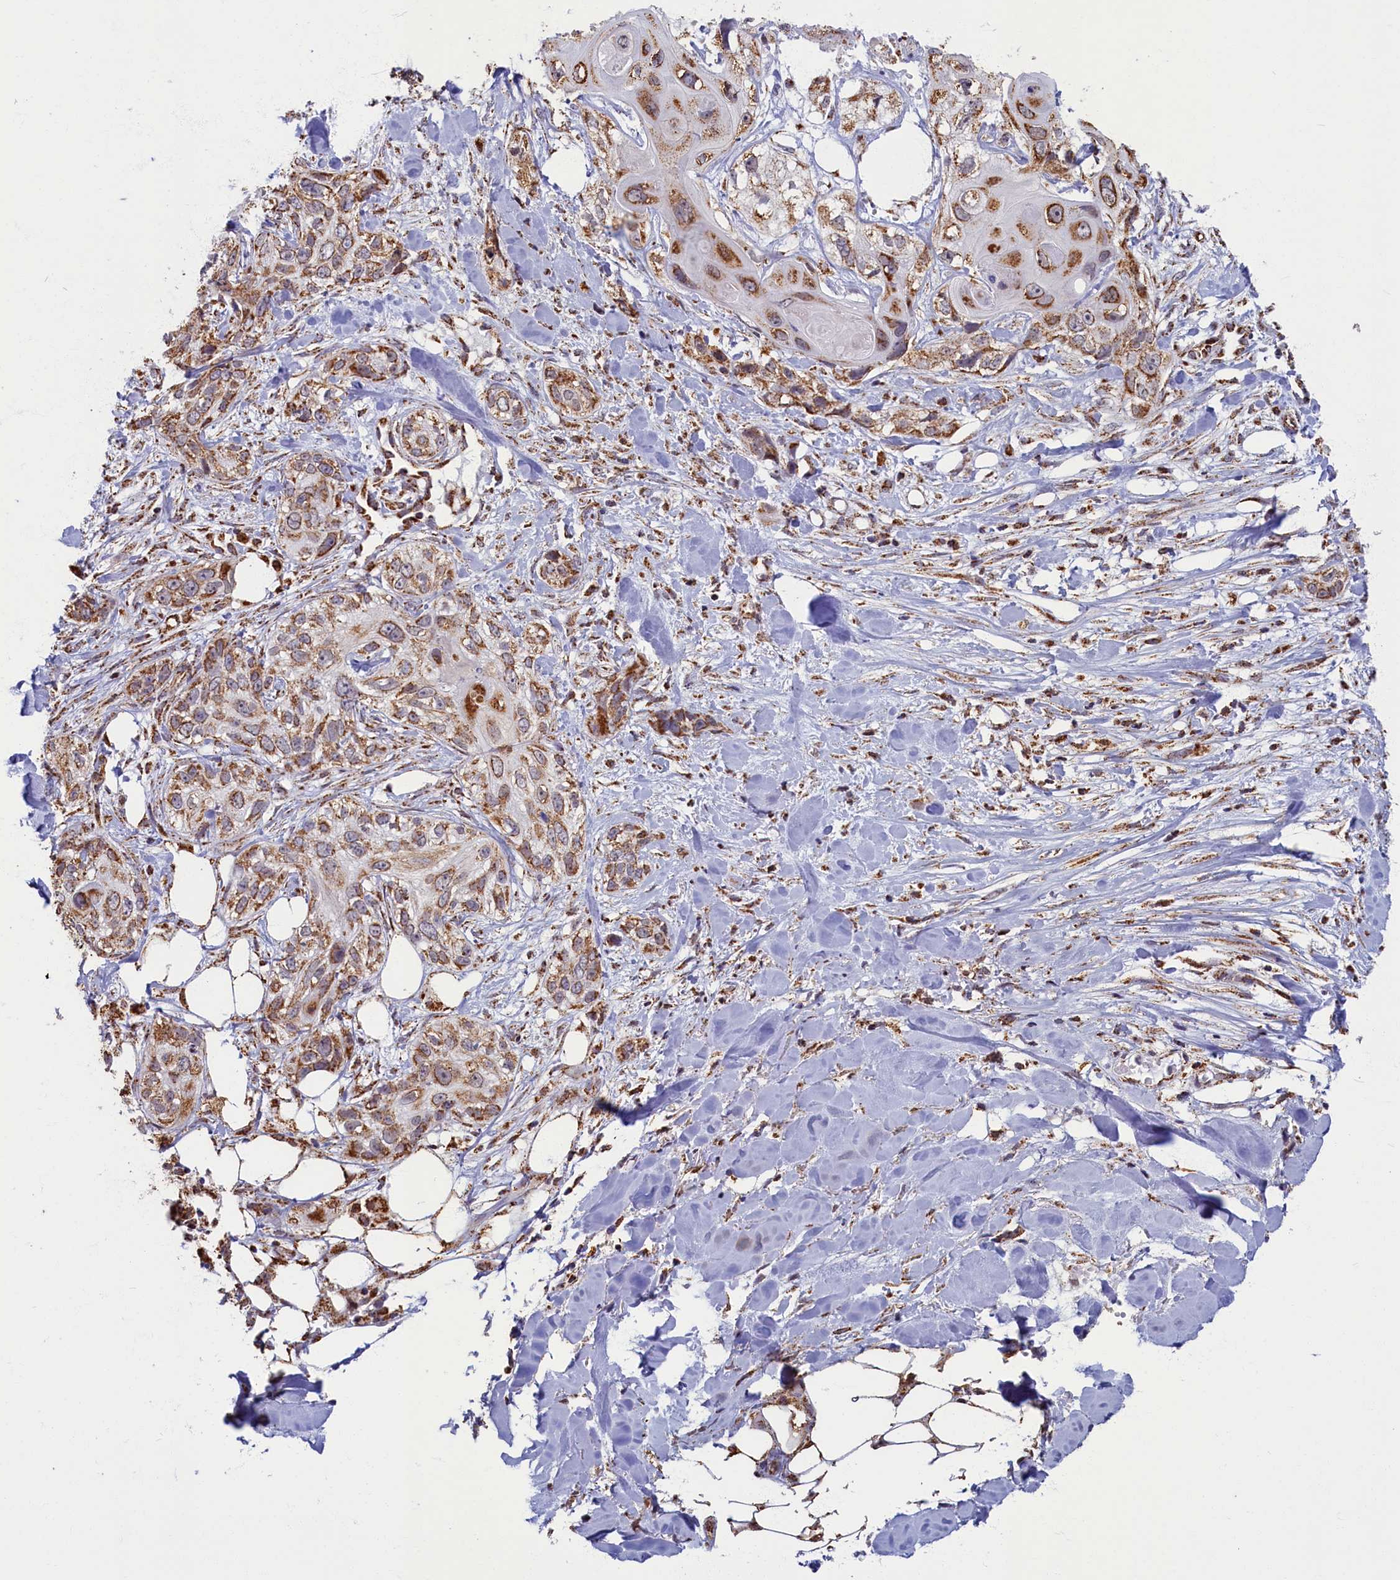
{"staining": {"intensity": "moderate", "quantity": ">75%", "location": "cytoplasmic/membranous"}, "tissue": "skin cancer", "cell_type": "Tumor cells", "image_type": "cancer", "snomed": [{"axis": "morphology", "description": "Normal tissue, NOS"}, {"axis": "morphology", "description": "Squamous cell carcinoma, NOS"}, {"axis": "topography", "description": "Skin"}], "caption": "Moderate cytoplasmic/membranous positivity is seen in about >75% of tumor cells in skin cancer (squamous cell carcinoma).", "gene": "SPR", "patient": {"sex": "male", "age": 72}}